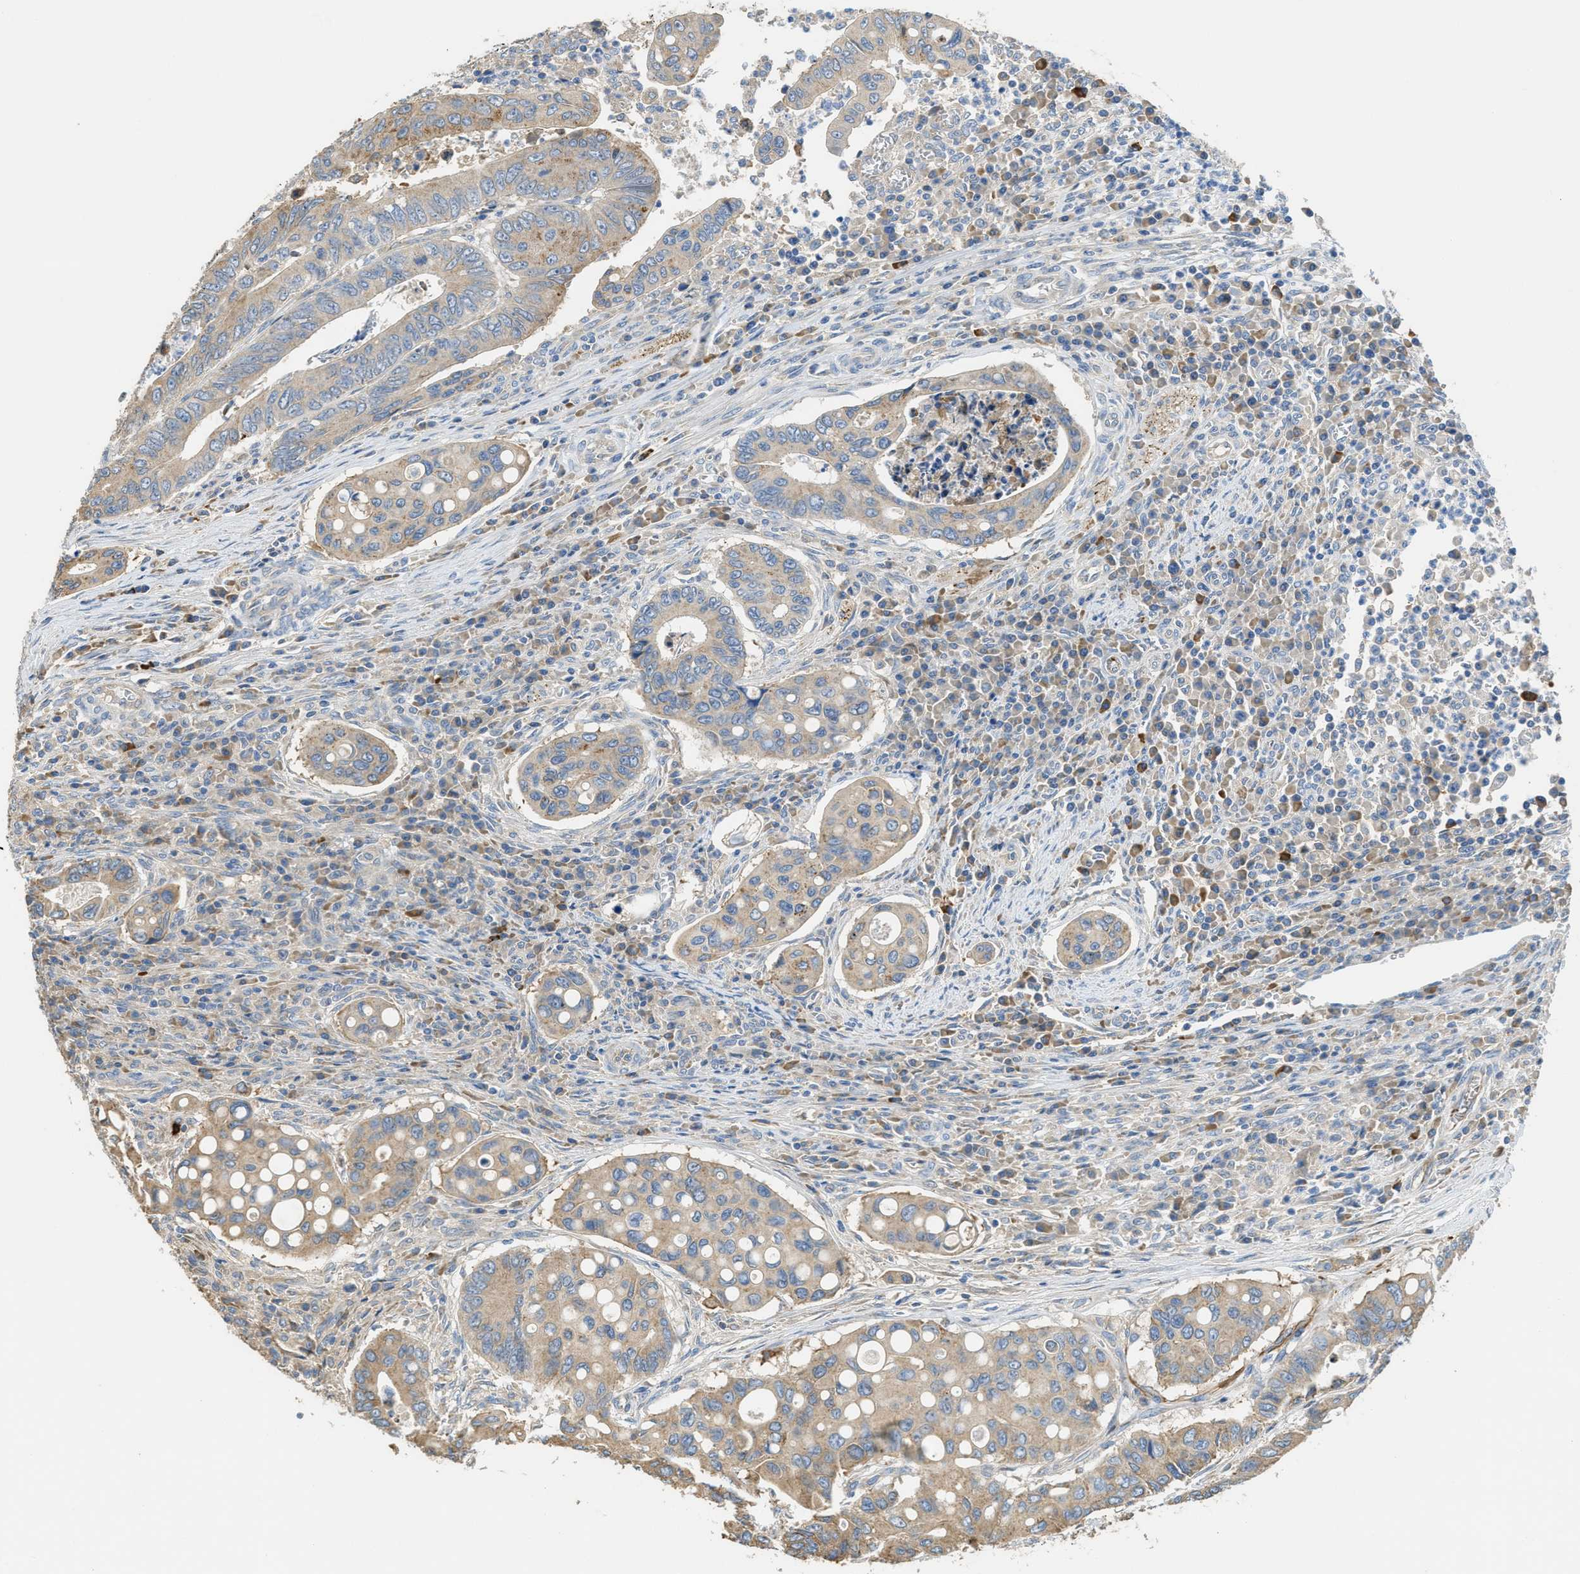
{"staining": {"intensity": "weak", "quantity": "<25%", "location": "cytoplasmic/membranous"}, "tissue": "colorectal cancer", "cell_type": "Tumor cells", "image_type": "cancer", "snomed": [{"axis": "morphology", "description": "Inflammation, NOS"}, {"axis": "morphology", "description": "Adenocarcinoma, NOS"}, {"axis": "topography", "description": "Colon"}], "caption": "Tumor cells show no significant expression in colorectal adenocarcinoma.", "gene": "RIPK2", "patient": {"sex": "male", "age": 72}}